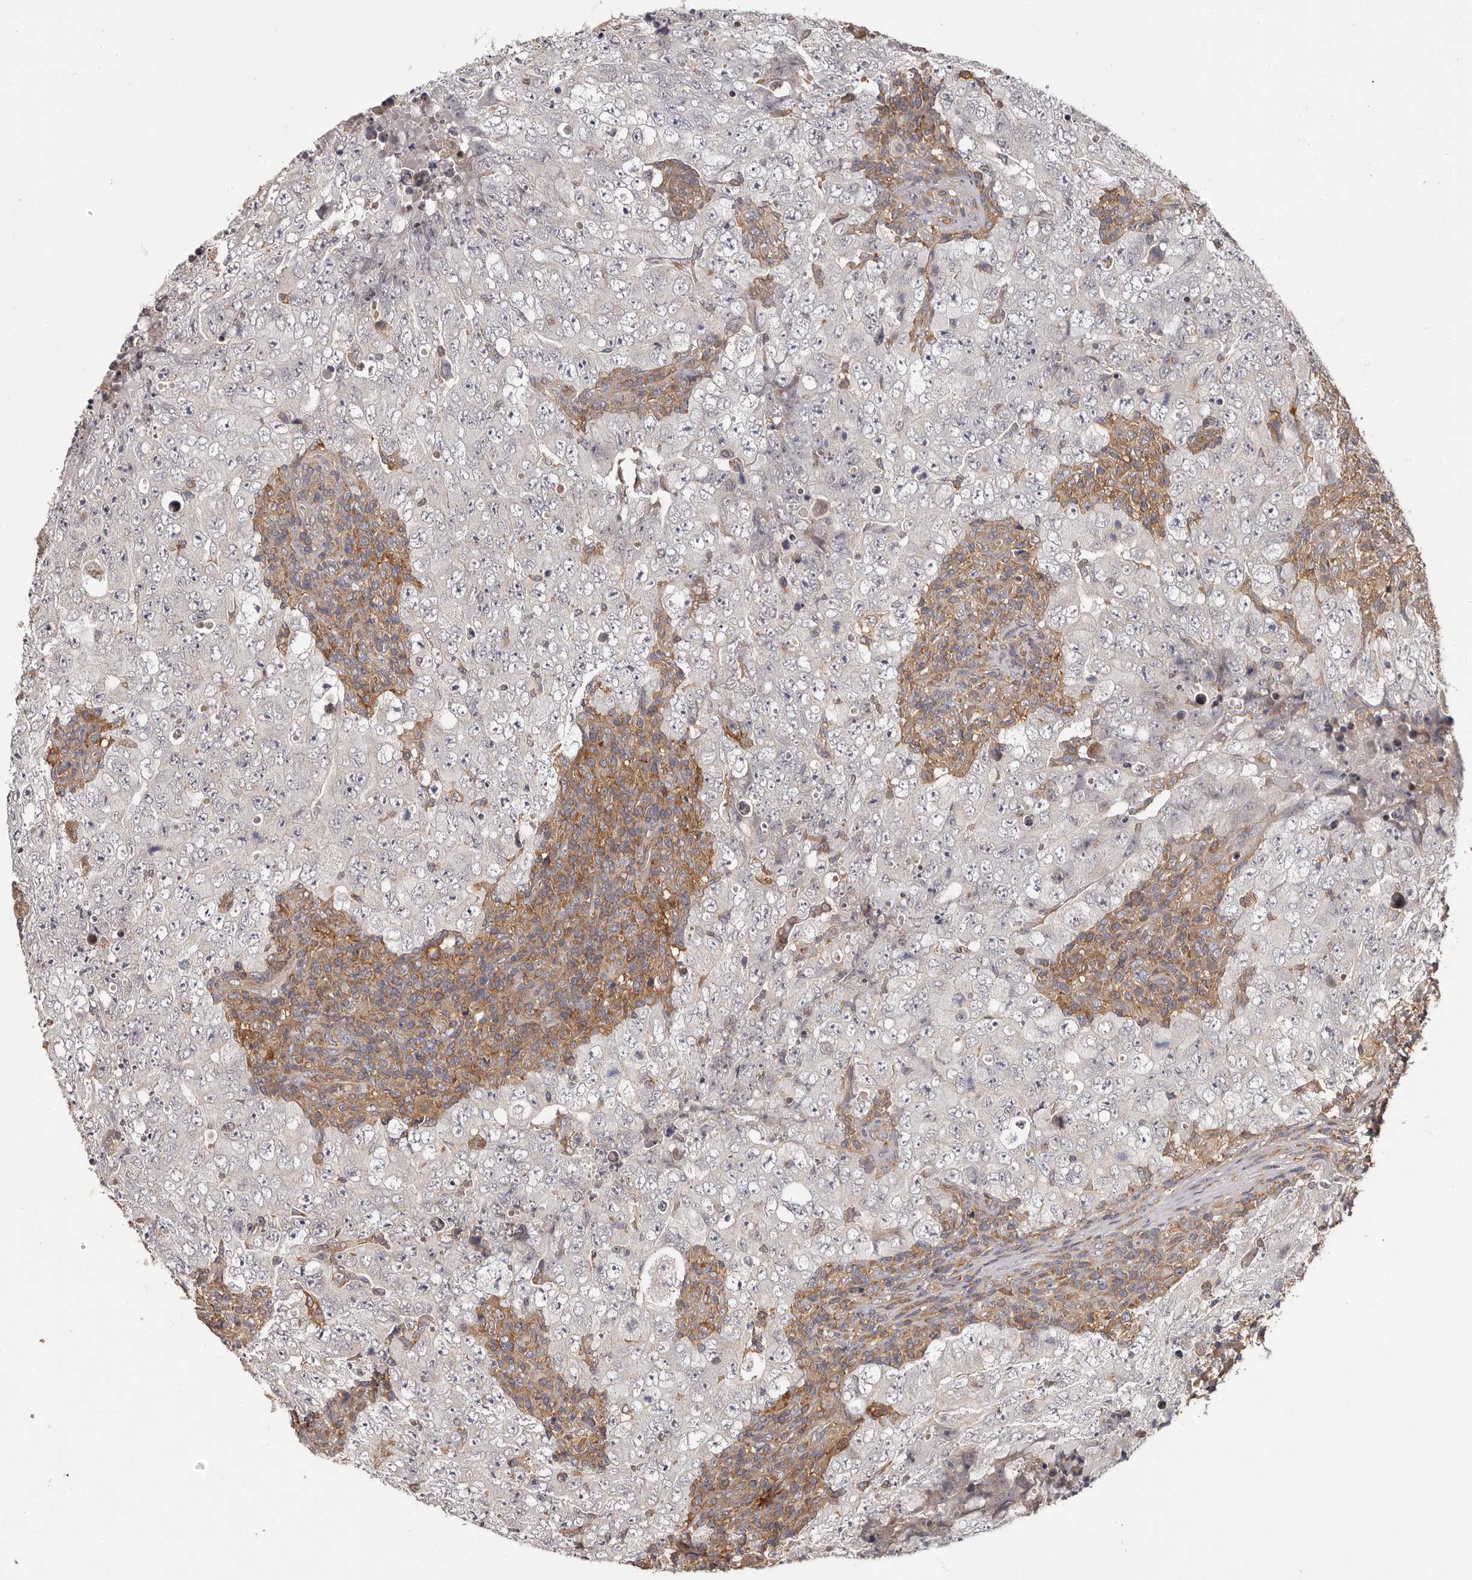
{"staining": {"intensity": "negative", "quantity": "none", "location": "none"}, "tissue": "testis cancer", "cell_type": "Tumor cells", "image_type": "cancer", "snomed": [{"axis": "morphology", "description": "Carcinoma, Embryonal, NOS"}, {"axis": "topography", "description": "Testis"}], "caption": "The histopathology image displays no significant positivity in tumor cells of testis cancer (embryonal carcinoma).", "gene": "ANKRD44", "patient": {"sex": "male", "age": 26}}